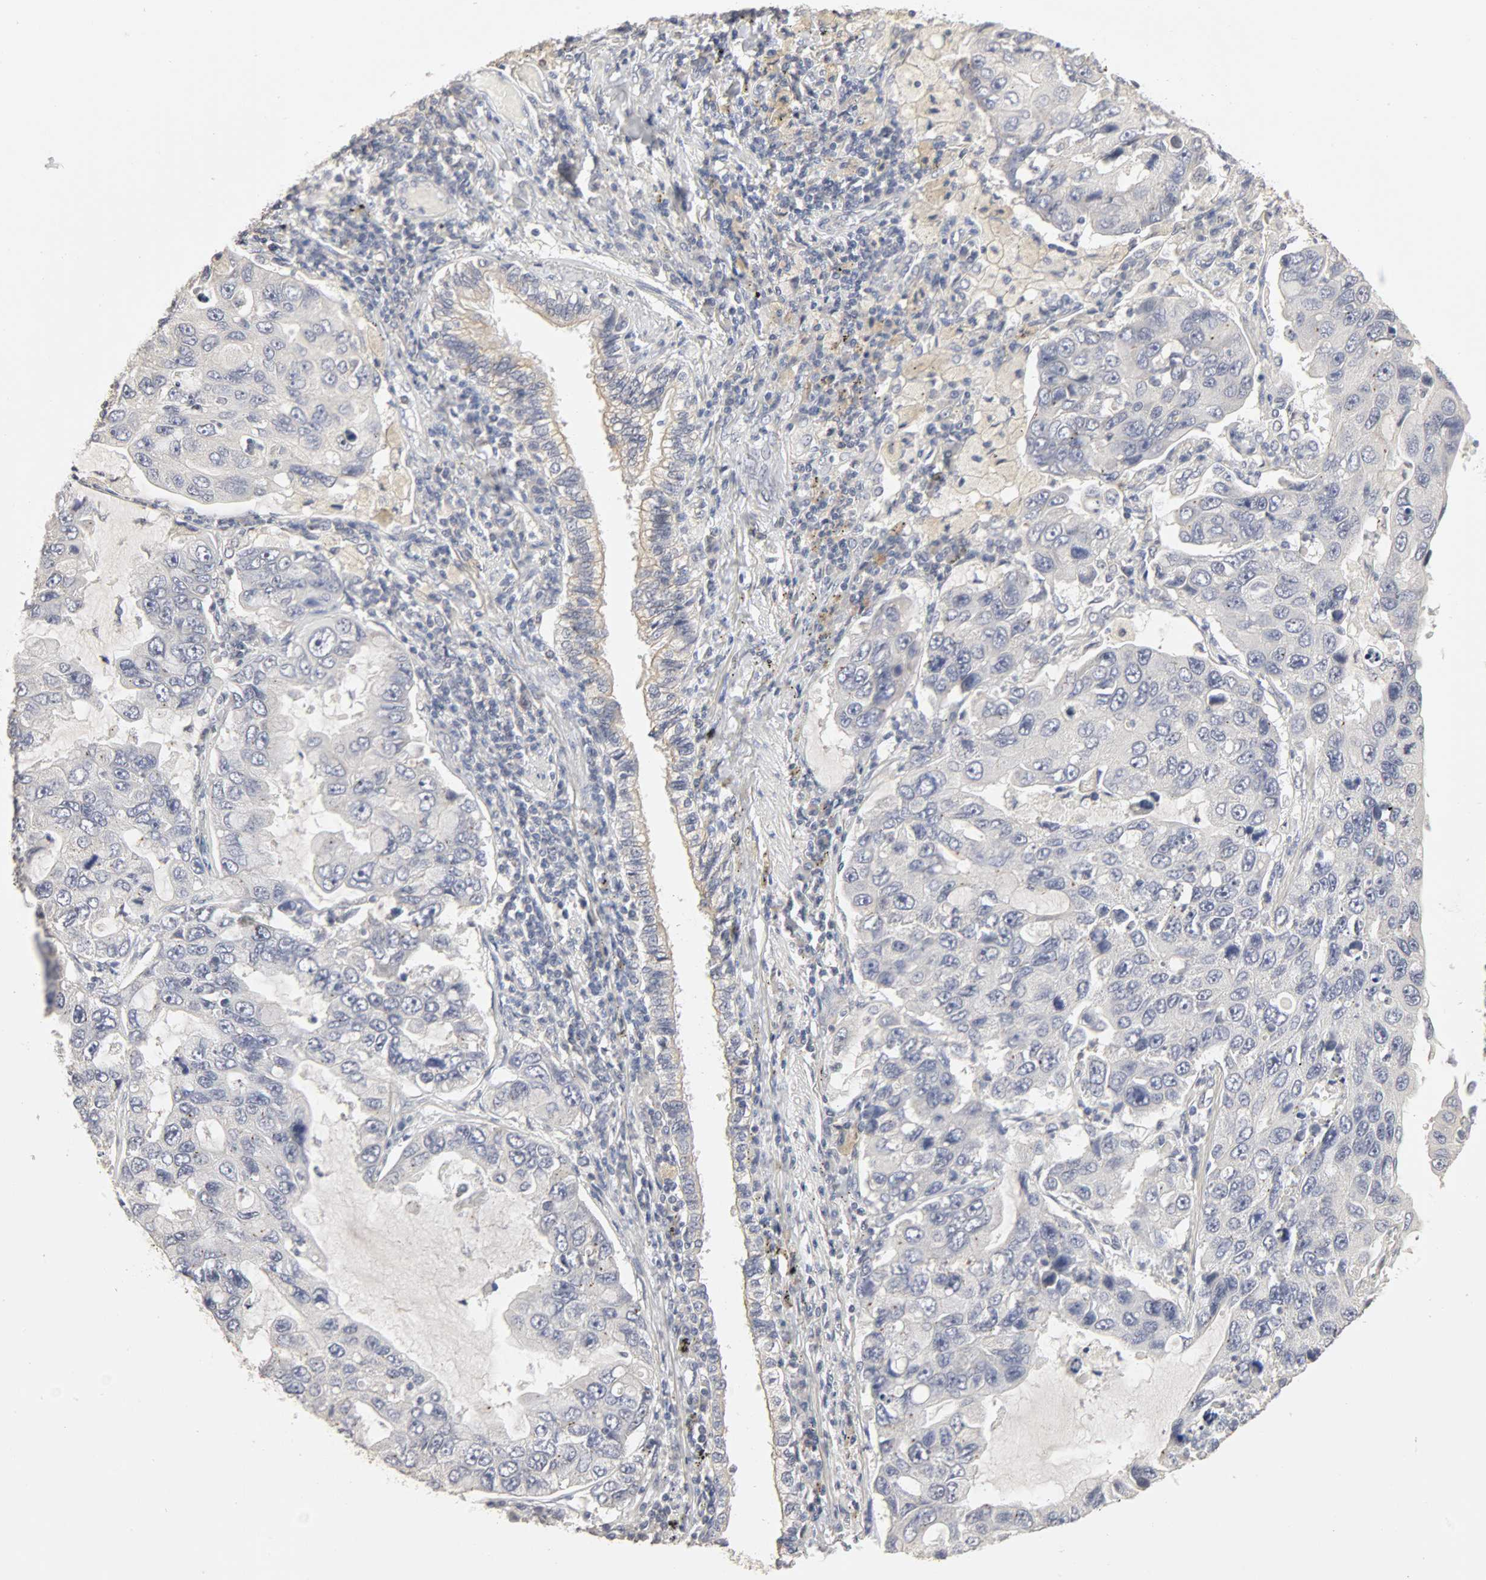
{"staining": {"intensity": "negative", "quantity": "none", "location": "none"}, "tissue": "lung cancer", "cell_type": "Tumor cells", "image_type": "cancer", "snomed": [{"axis": "morphology", "description": "Adenocarcinoma, NOS"}, {"axis": "topography", "description": "Lung"}], "caption": "Image shows no protein expression in tumor cells of lung cancer (adenocarcinoma) tissue.", "gene": "SLC10A2", "patient": {"sex": "male", "age": 64}}